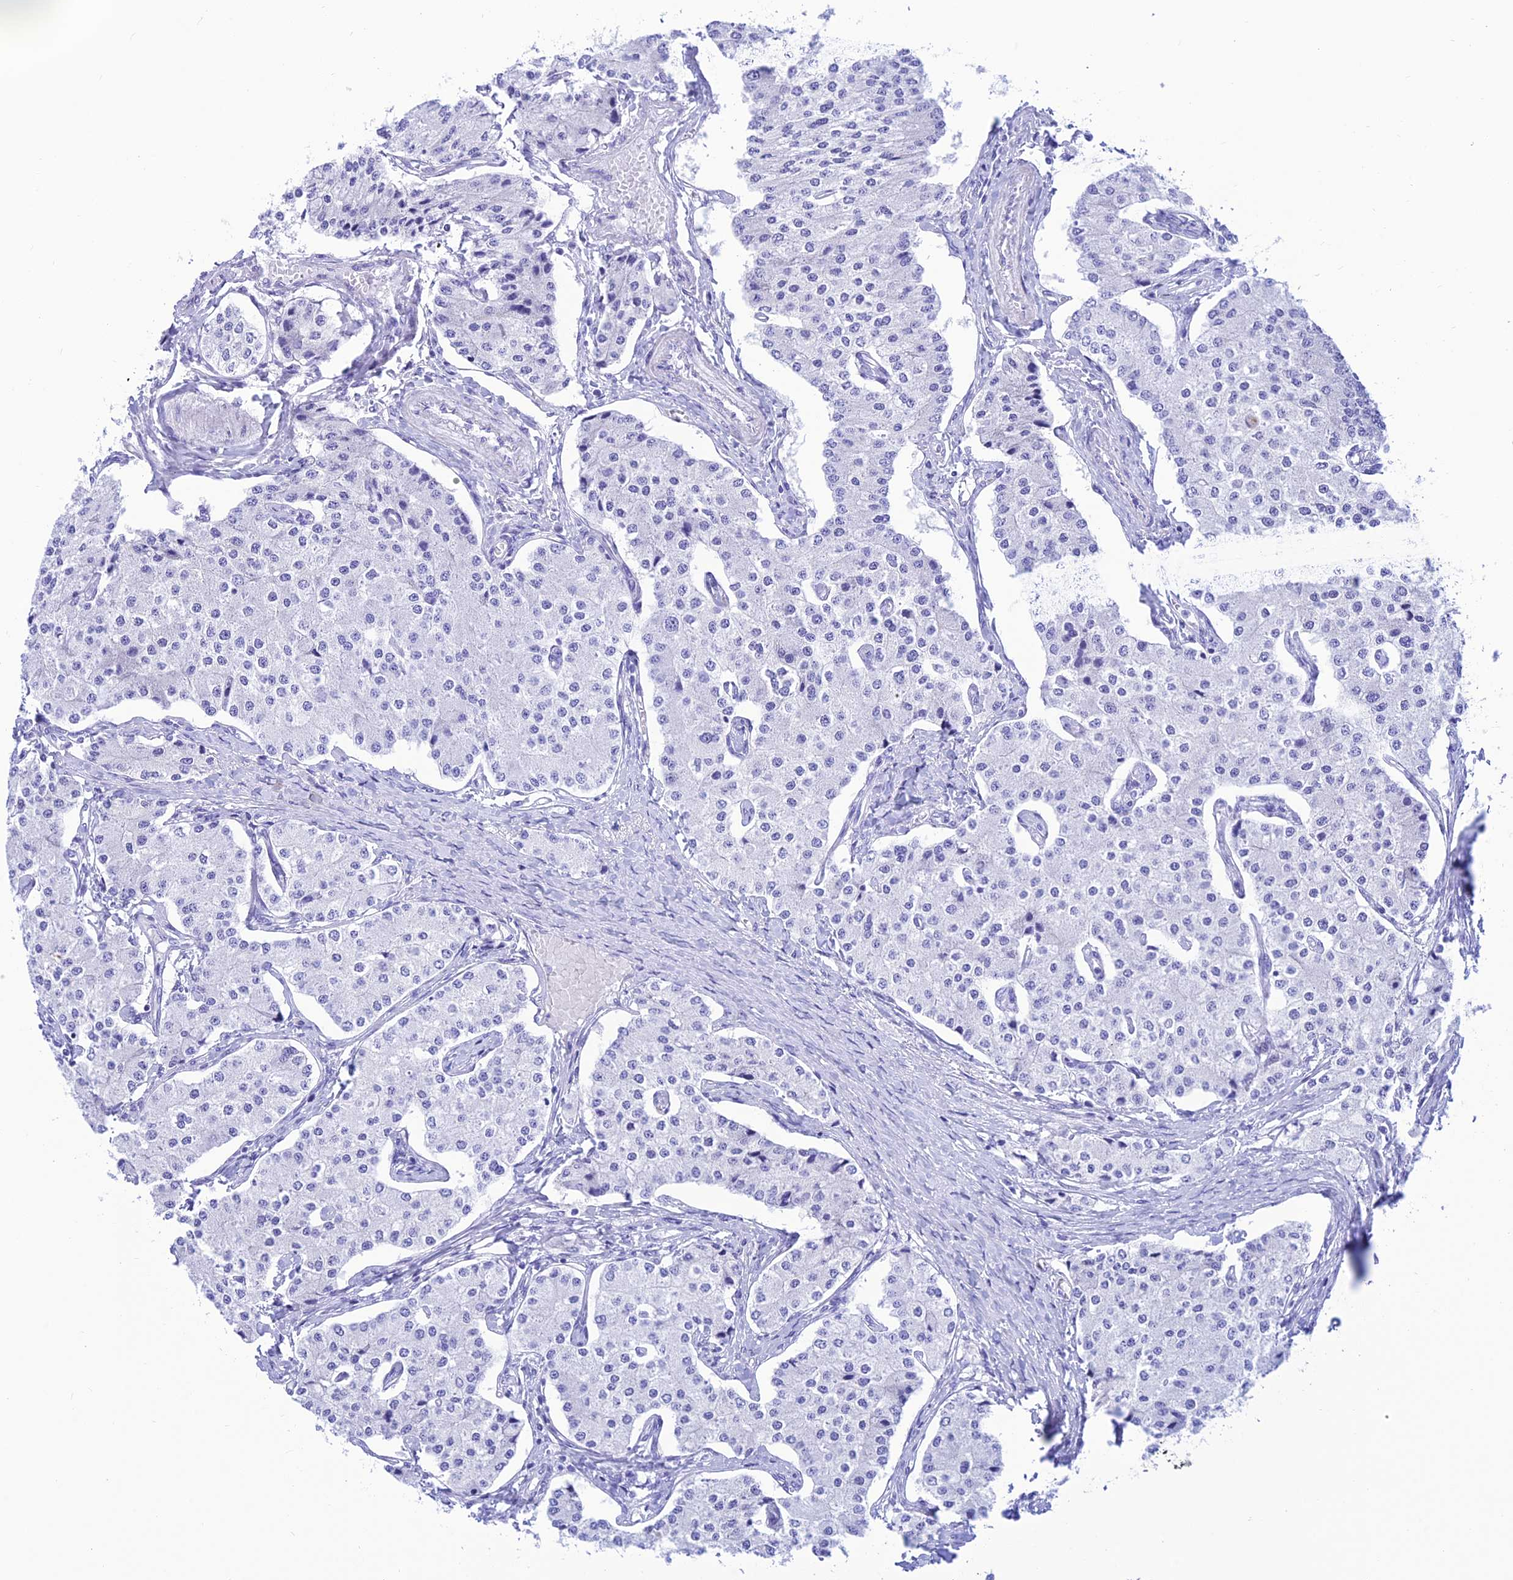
{"staining": {"intensity": "negative", "quantity": "none", "location": "none"}, "tissue": "carcinoid", "cell_type": "Tumor cells", "image_type": "cancer", "snomed": [{"axis": "morphology", "description": "Carcinoid, malignant, NOS"}, {"axis": "topography", "description": "Colon"}], "caption": "An immunohistochemistry image of carcinoid is shown. There is no staining in tumor cells of carcinoid.", "gene": "PRNP", "patient": {"sex": "female", "age": 52}}